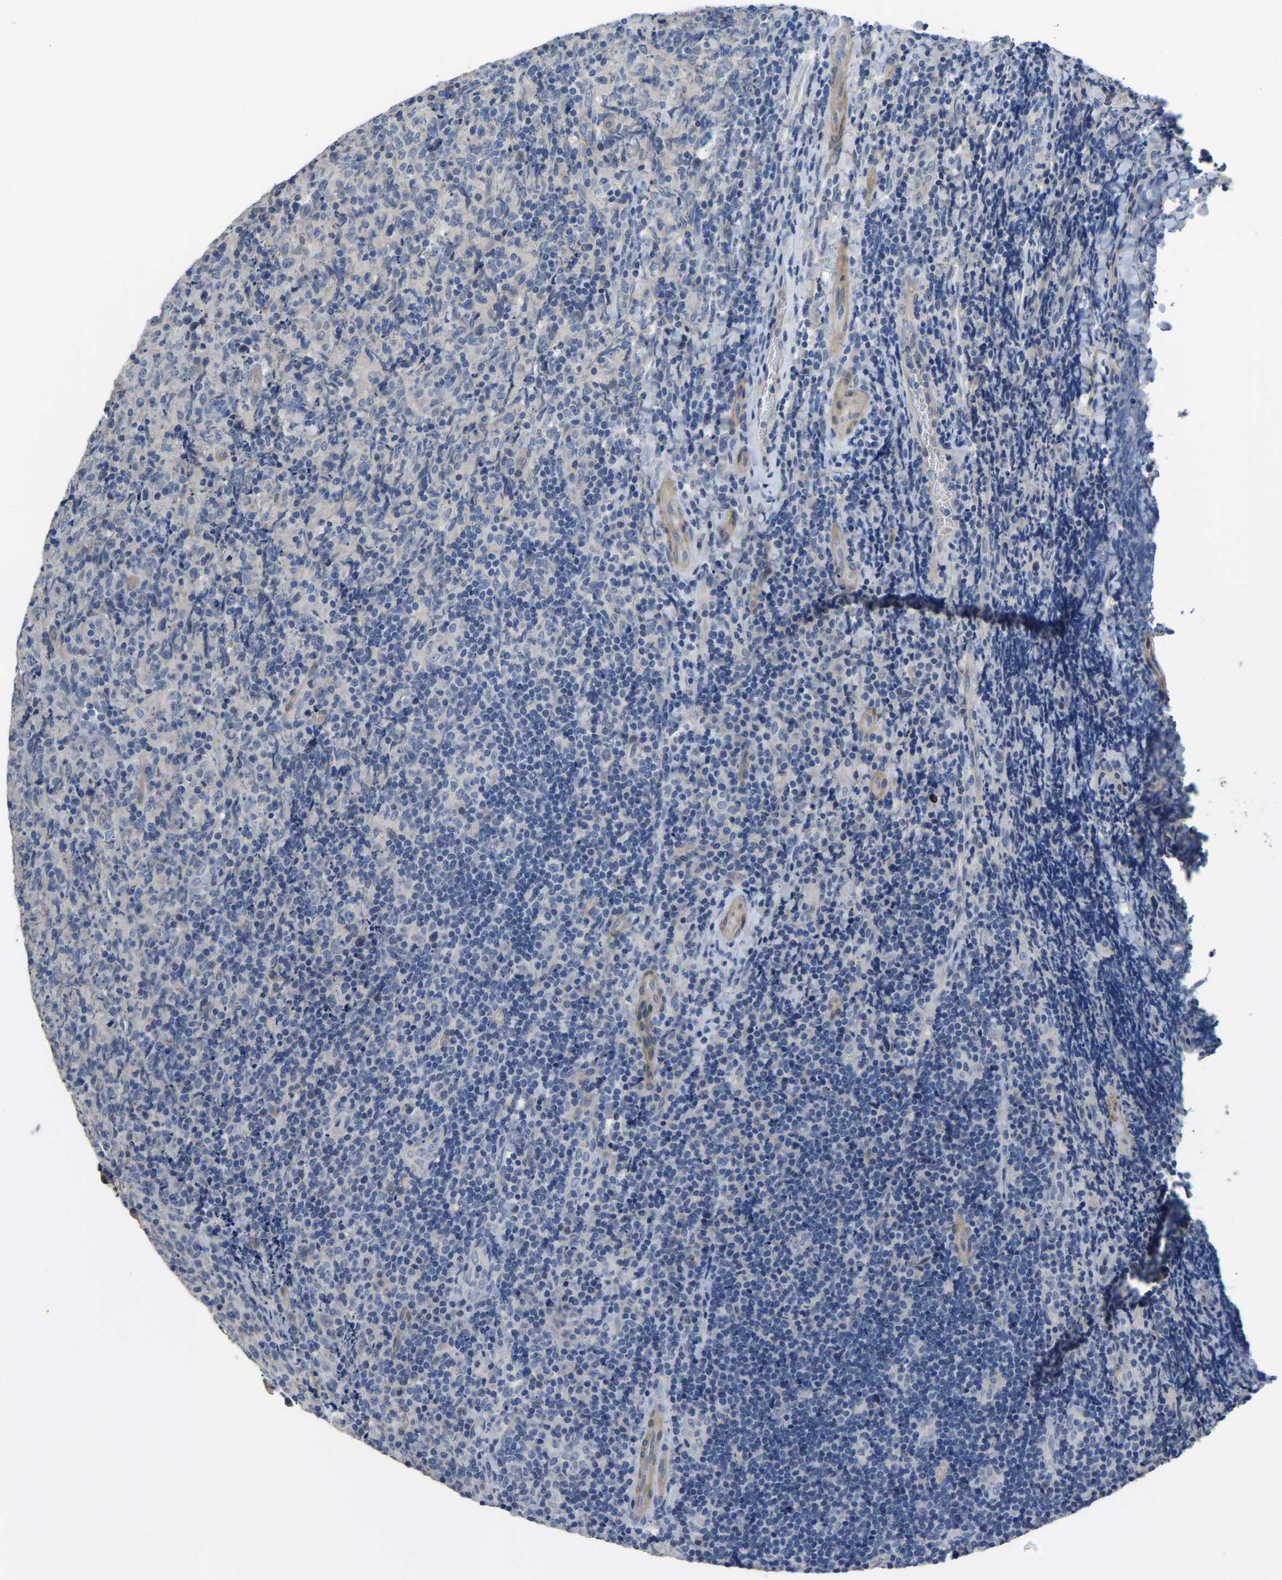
{"staining": {"intensity": "negative", "quantity": "none", "location": "none"}, "tissue": "lymphoma", "cell_type": "Tumor cells", "image_type": "cancer", "snomed": [{"axis": "morphology", "description": "Malignant lymphoma, non-Hodgkin's type, High grade"}, {"axis": "topography", "description": "Tonsil"}], "caption": "Immunohistochemistry histopathology image of human high-grade malignant lymphoma, non-Hodgkin's type stained for a protein (brown), which reveals no positivity in tumor cells.", "gene": "HIGD2B", "patient": {"sex": "female", "age": 36}}